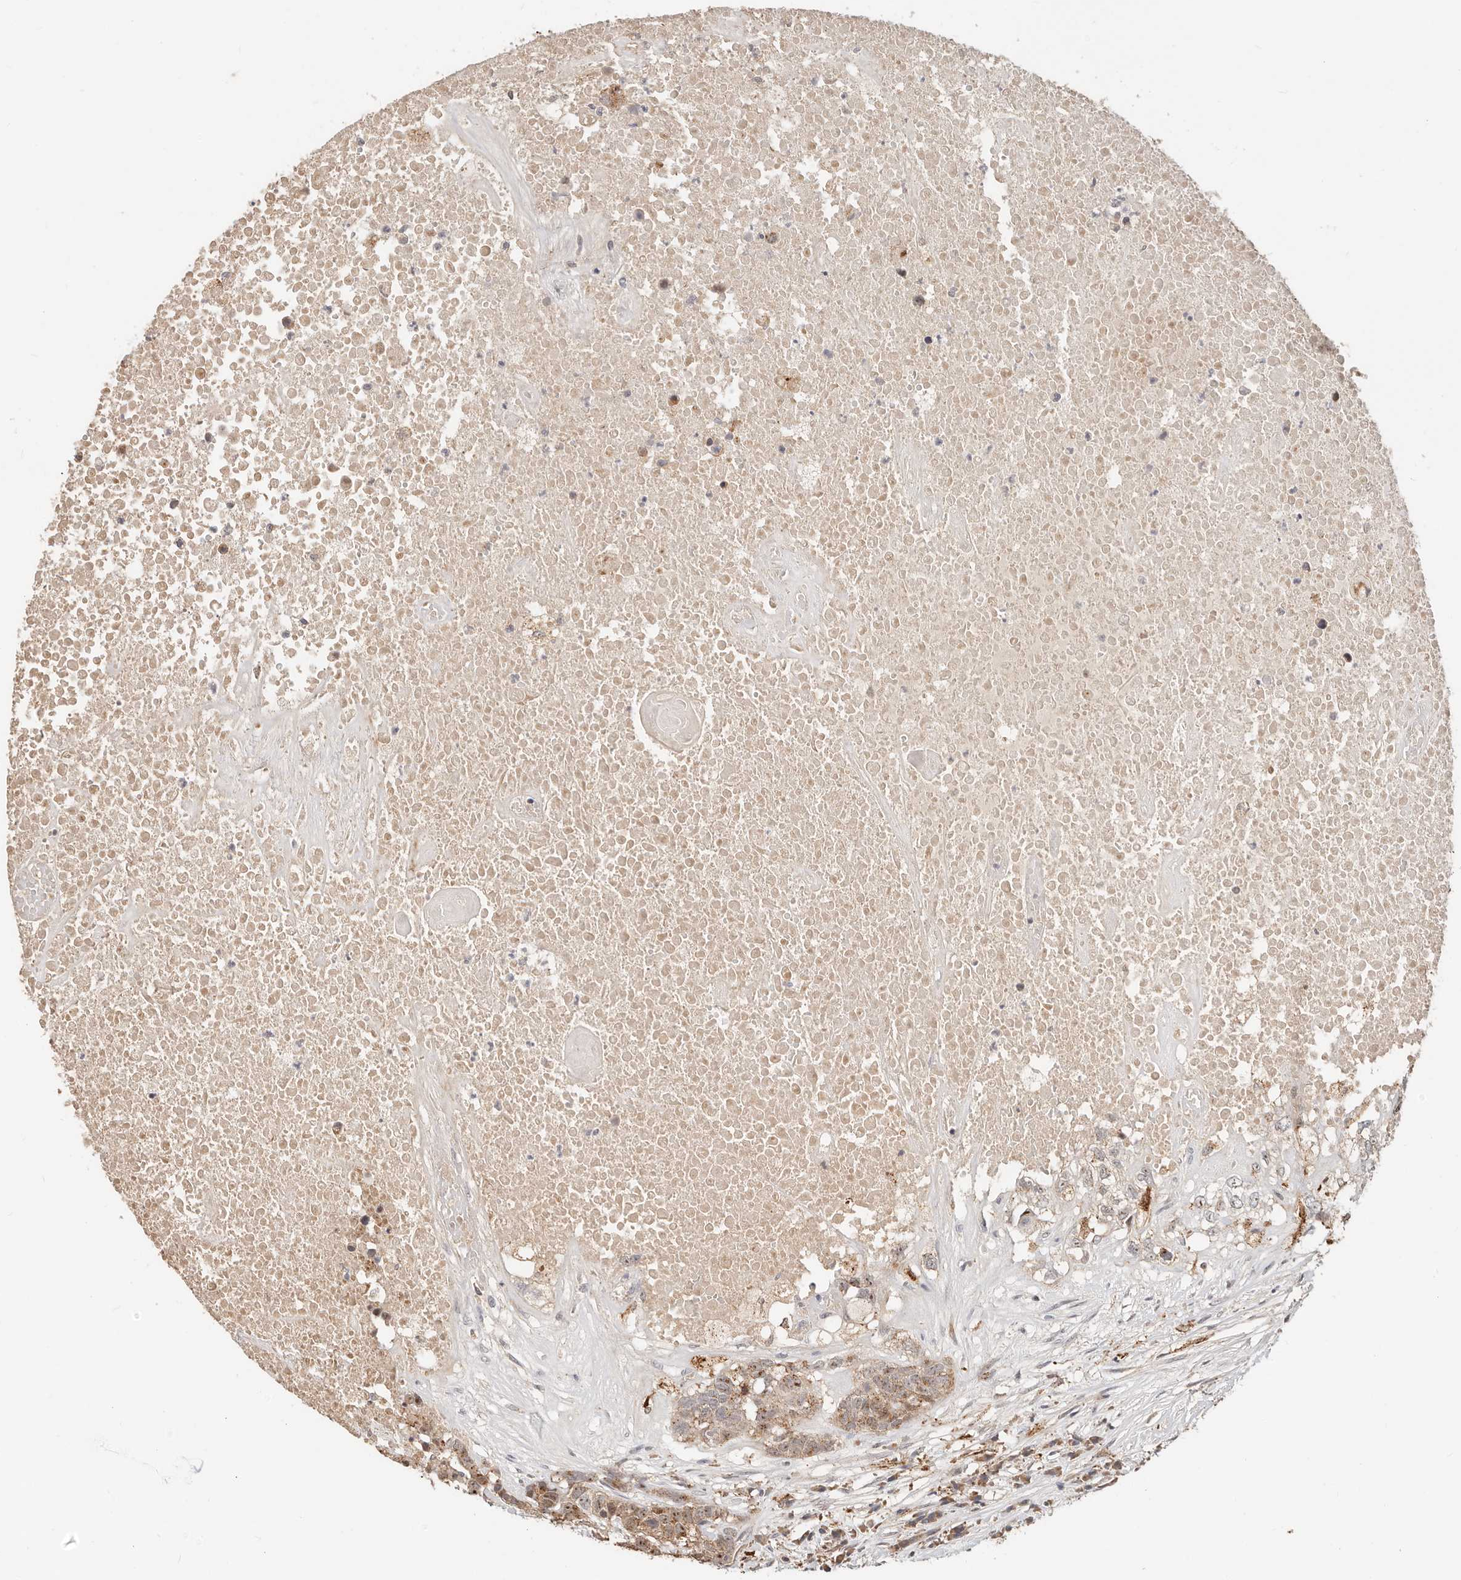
{"staining": {"intensity": "moderate", "quantity": ">75%", "location": "cytoplasmic/membranous,nuclear"}, "tissue": "head and neck cancer", "cell_type": "Tumor cells", "image_type": "cancer", "snomed": [{"axis": "morphology", "description": "Squamous cell carcinoma, NOS"}, {"axis": "topography", "description": "Head-Neck"}], "caption": "Squamous cell carcinoma (head and neck) stained with a brown dye displays moderate cytoplasmic/membranous and nuclear positive expression in approximately >75% of tumor cells.", "gene": "ZRANB1", "patient": {"sex": "male", "age": 66}}